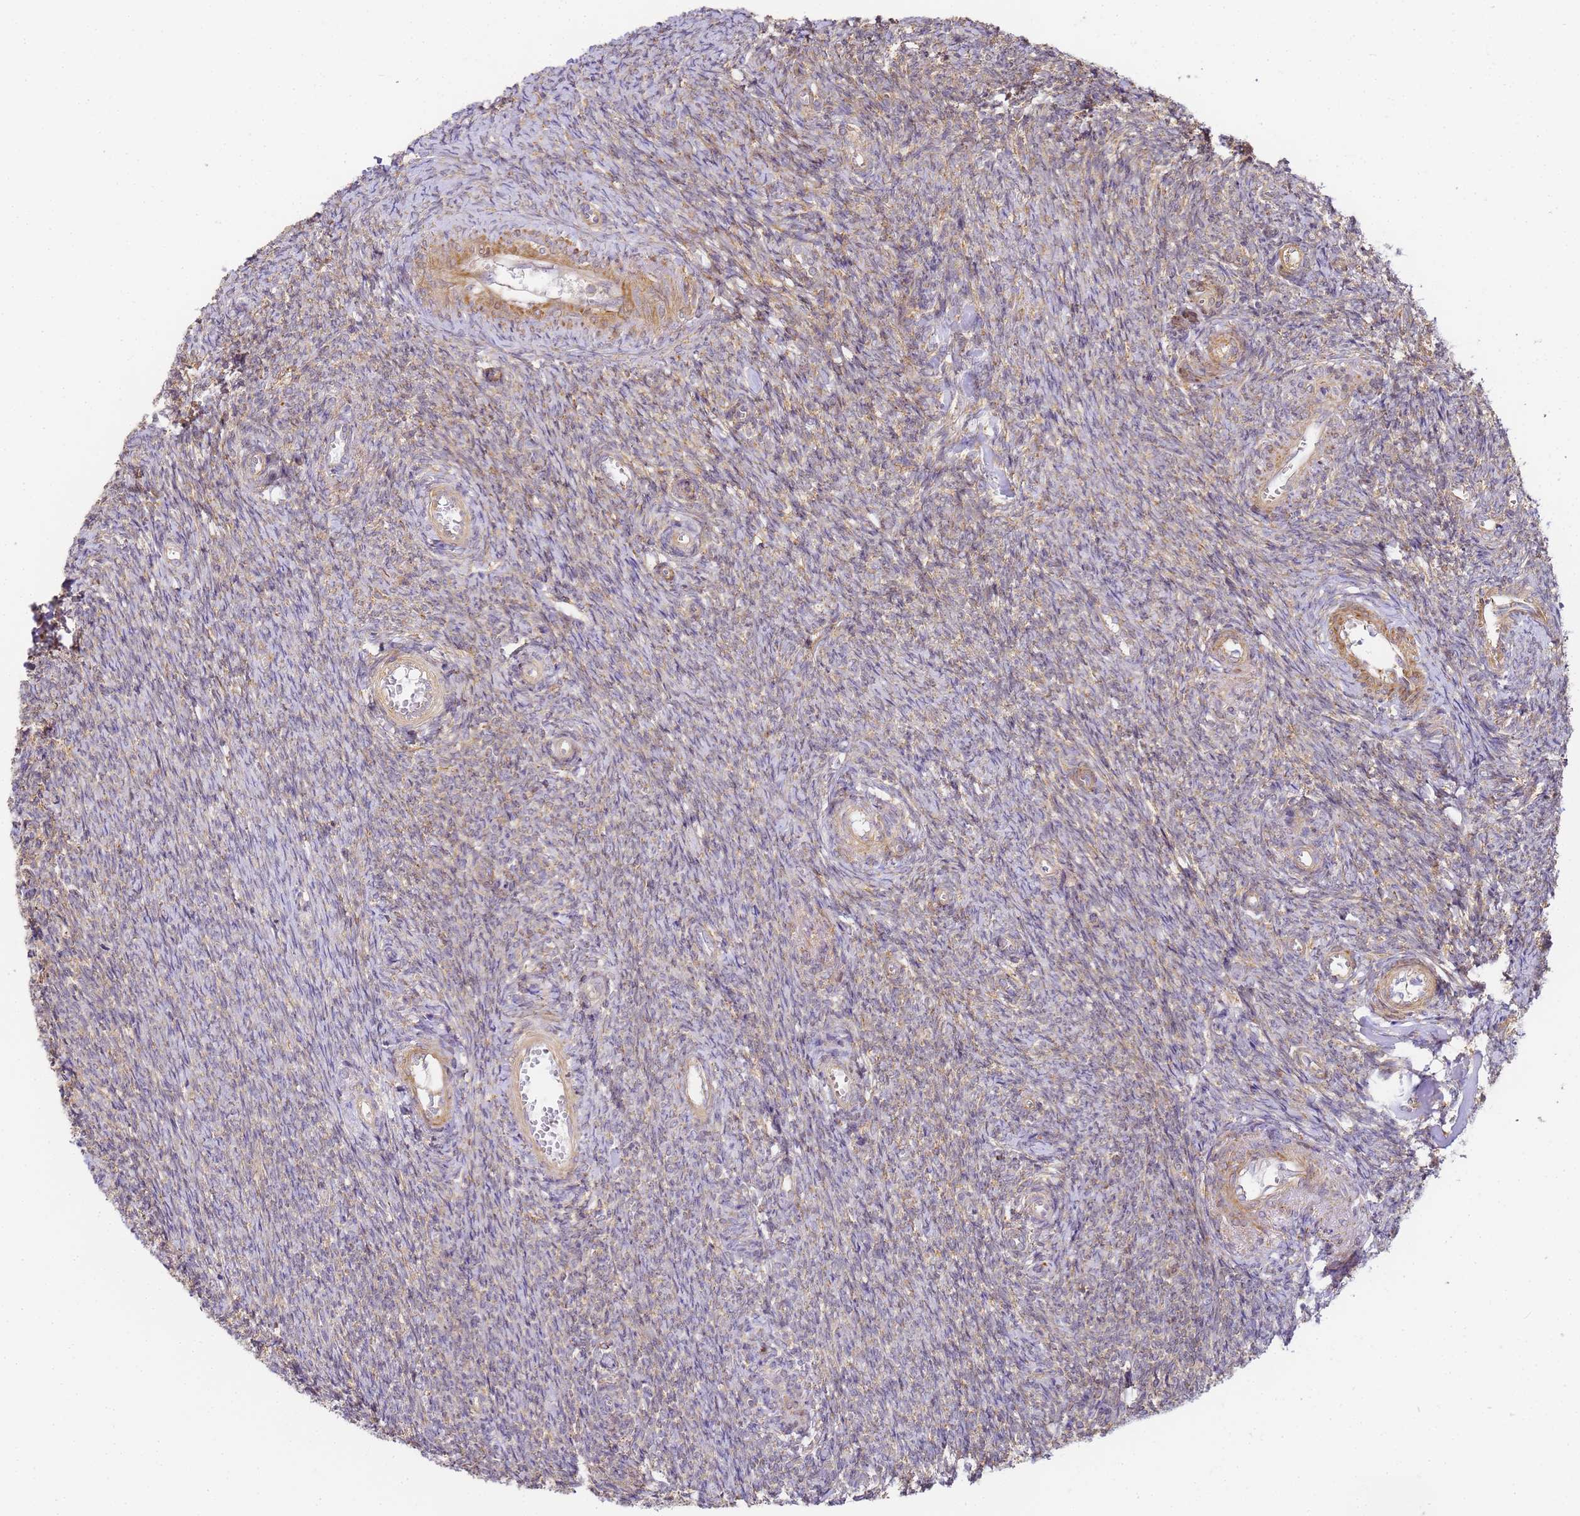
{"staining": {"intensity": "moderate", "quantity": "25%-75%", "location": "cytoplasmic/membranous"}, "tissue": "ovary", "cell_type": "Ovarian stroma cells", "image_type": "normal", "snomed": [{"axis": "morphology", "description": "Normal tissue, NOS"}, {"axis": "topography", "description": "Ovary"}], "caption": "DAB (3,3'-diaminobenzidine) immunohistochemical staining of normal human ovary demonstrates moderate cytoplasmic/membranous protein expression in about 25%-75% of ovarian stroma cells.", "gene": "RPL13A", "patient": {"sex": "female", "age": 44}}